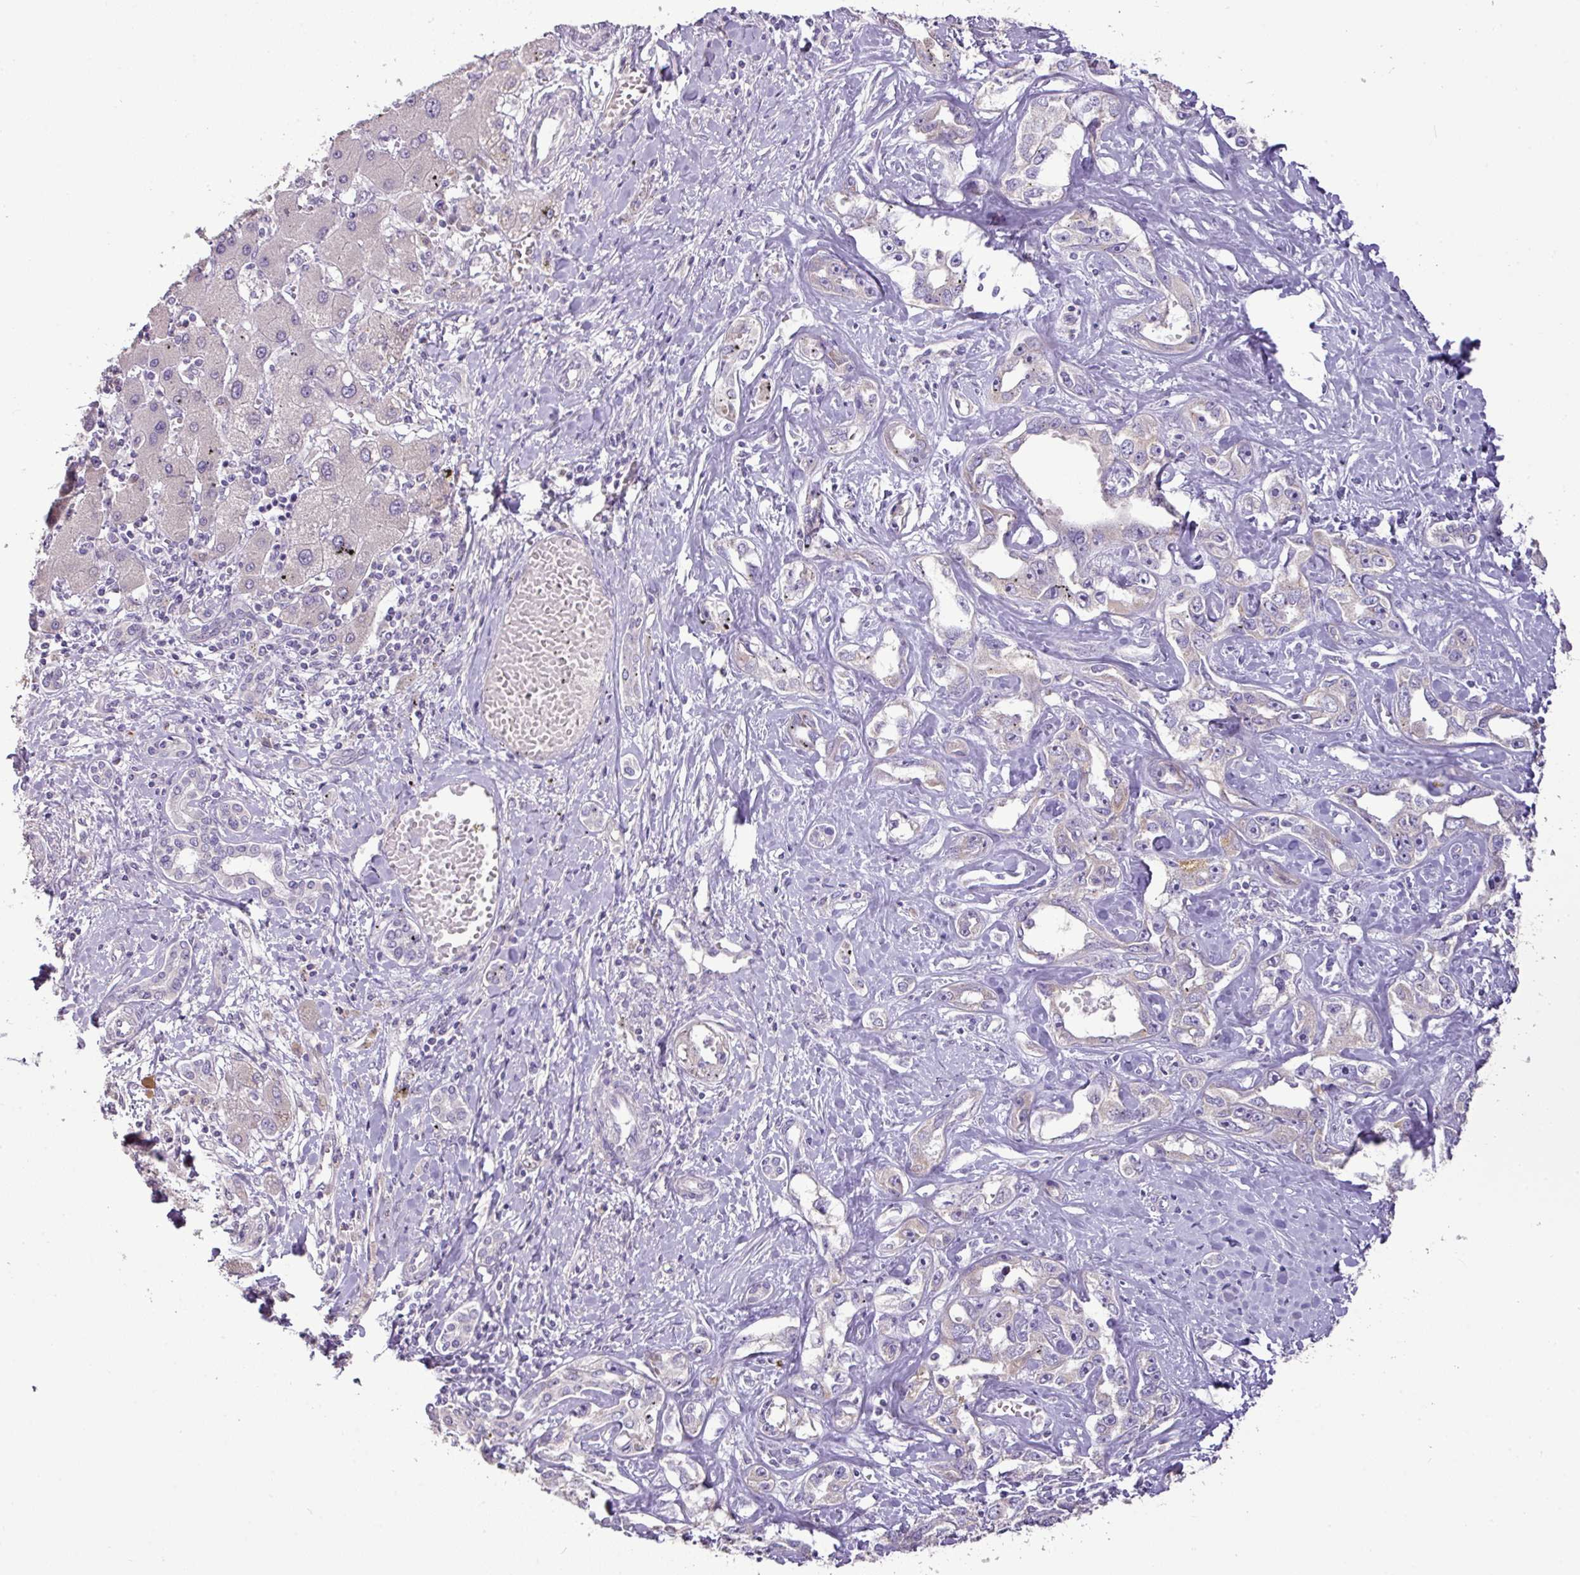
{"staining": {"intensity": "negative", "quantity": "none", "location": "none"}, "tissue": "liver cancer", "cell_type": "Tumor cells", "image_type": "cancer", "snomed": [{"axis": "morphology", "description": "Cholangiocarcinoma"}, {"axis": "topography", "description": "Liver"}], "caption": "Immunohistochemistry (IHC) photomicrograph of human liver cholangiocarcinoma stained for a protein (brown), which shows no staining in tumor cells.", "gene": "BRINP2", "patient": {"sex": "male", "age": 59}}